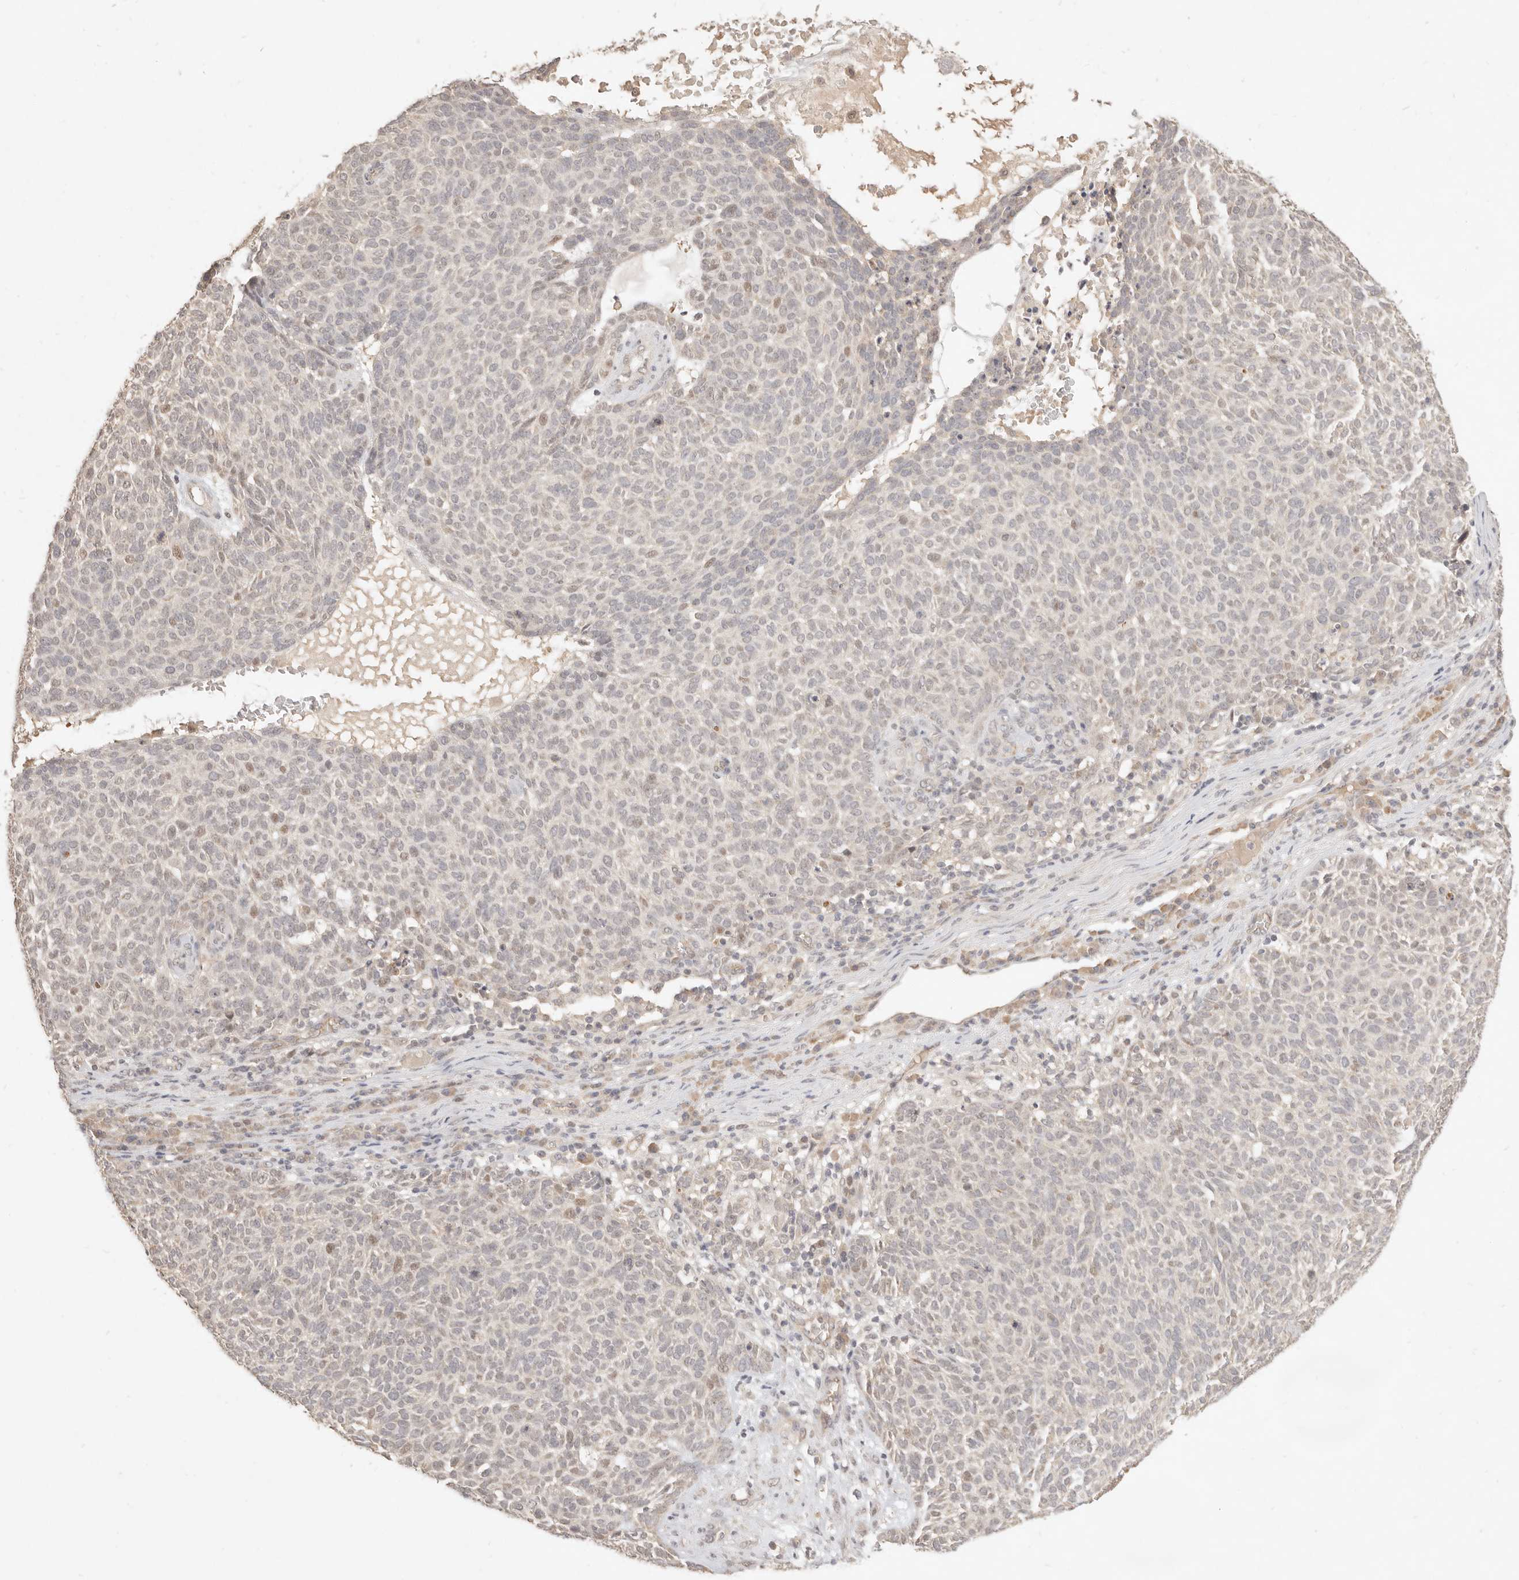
{"staining": {"intensity": "weak", "quantity": "25%-75%", "location": "nuclear"}, "tissue": "skin cancer", "cell_type": "Tumor cells", "image_type": "cancer", "snomed": [{"axis": "morphology", "description": "Squamous cell carcinoma, NOS"}, {"axis": "topography", "description": "Skin"}], "caption": "Weak nuclear protein positivity is seen in about 25%-75% of tumor cells in skin cancer (squamous cell carcinoma).", "gene": "MEP1A", "patient": {"sex": "female", "age": 90}}